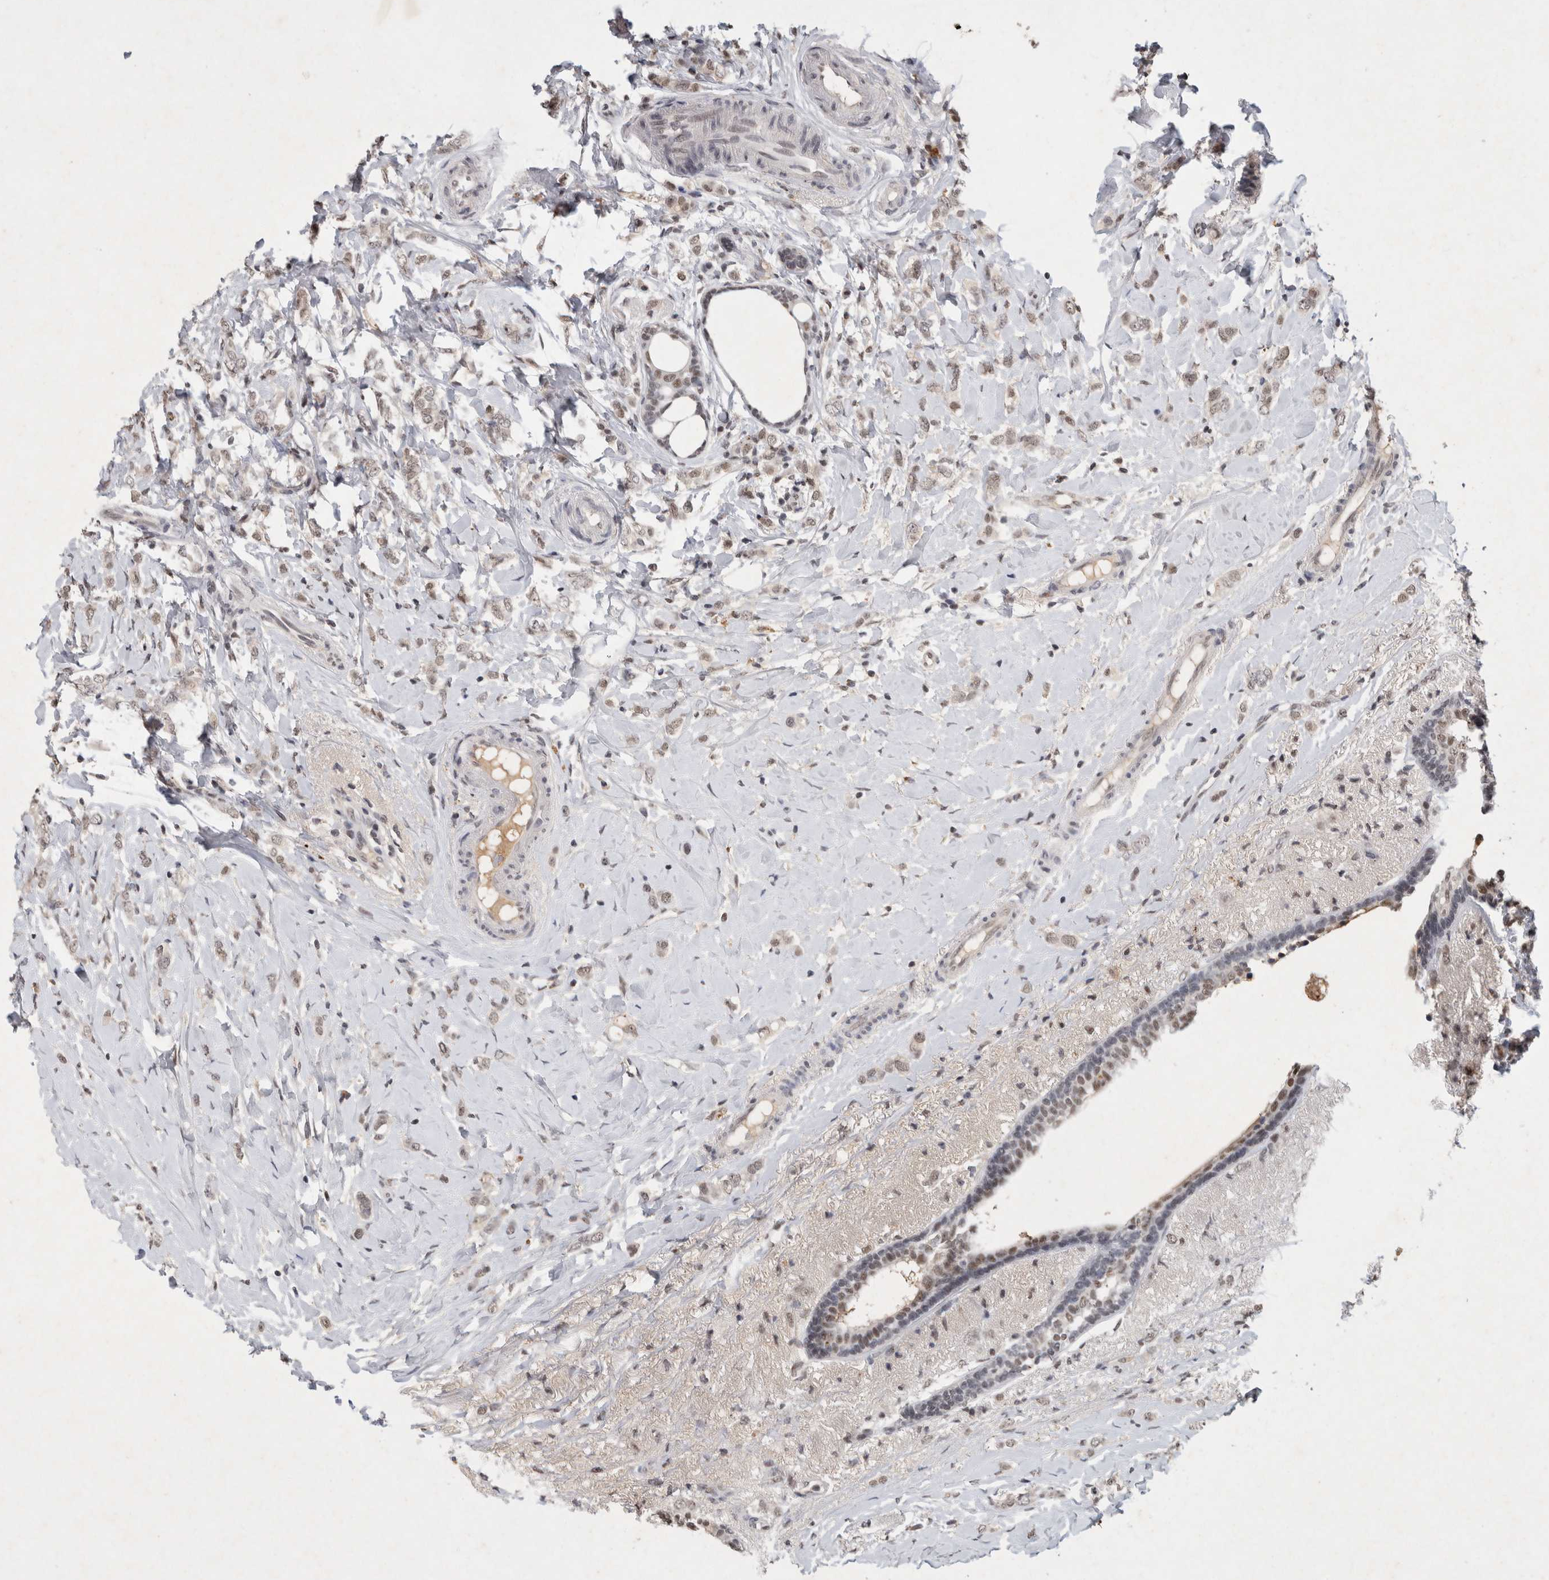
{"staining": {"intensity": "weak", "quantity": ">75%", "location": "nuclear"}, "tissue": "breast cancer", "cell_type": "Tumor cells", "image_type": "cancer", "snomed": [{"axis": "morphology", "description": "Normal tissue, NOS"}, {"axis": "morphology", "description": "Lobular carcinoma"}, {"axis": "topography", "description": "Breast"}], "caption": "Lobular carcinoma (breast) stained with immunohistochemistry exhibits weak nuclear expression in approximately >75% of tumor cells.", "gene": "XRCC5", "patient": {"sex": "female", "age": 47}}